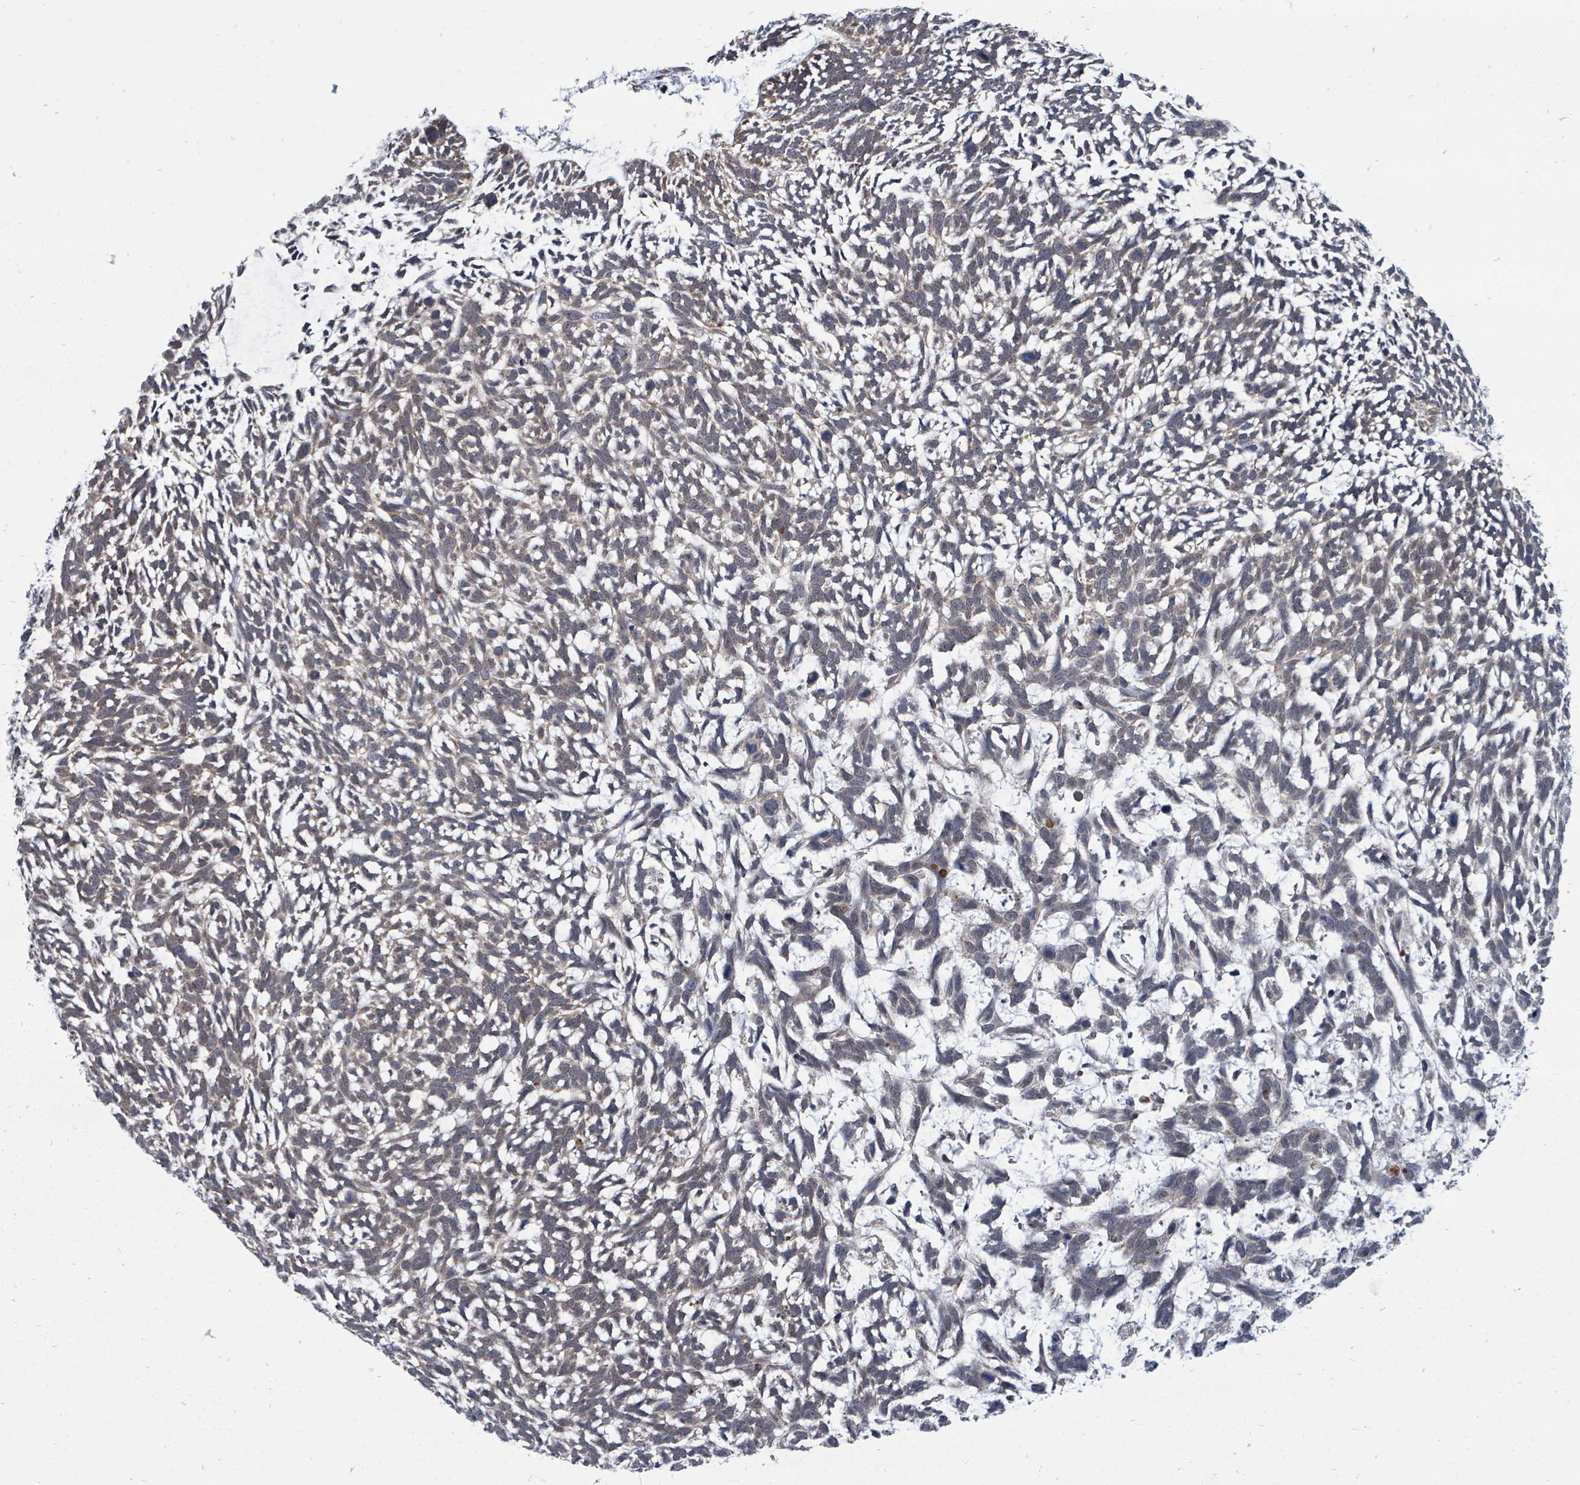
{"staining": {"intensity": "moderate", "quantity": "<25%", "location": "cytoplasmic/membranous"}, "tissue": "skin cancer", "cell_type": "Tumor cells", "image_type": "cancer", "snomed": [{"axis": "morphology", "description": "Basal cell carcinoma"}, {"axis": "topography", "description": "Skin"}], "caption": "IHC micrograph of neoplastic tissue: human skin cancer stained using immunohistochemistry (IHC) shows low levels of moderate protein expression localized specifically in the cytoplasmic/membranous of tumor cells, appearing as a cytoplasmic/membranous brown color.", "gene": "MAGOHB", "patient": {"sex": "male", "age": 88}}